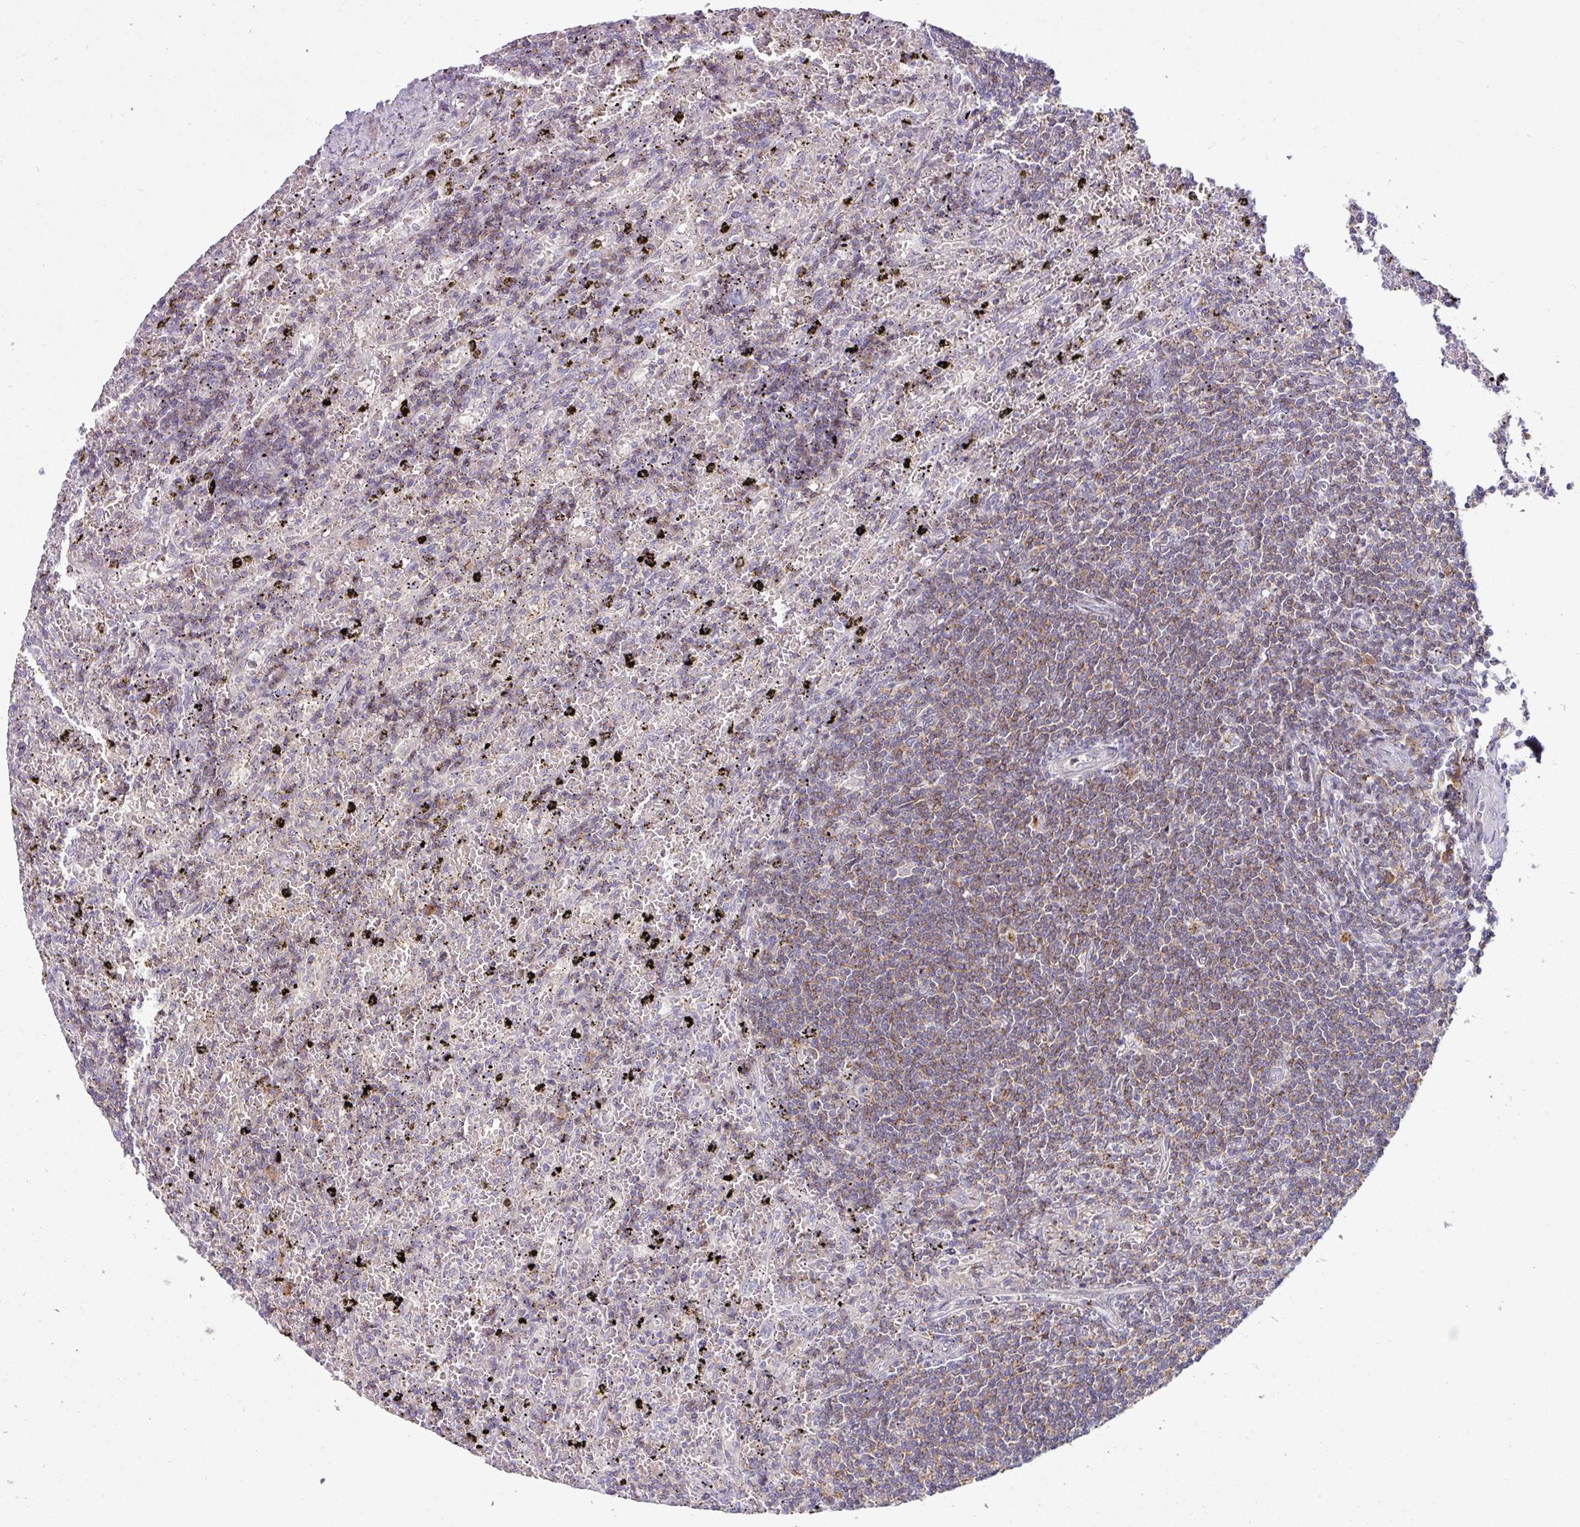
{"staining": {"intensity": "moderate", "quantity": ">75%", "location": "cytoplasmic/membranous"}, "tissue": "lymphoma", "cell_type": "Tumor cells", "image_type": "cancer", "snomed": [{"axis": "morphology", "description": "Malignant lymphoma, non-Hodgkin's type, Low grade"}, {"axis": "topography", "description": "Spleen"}], "caption": "Human malignant lymphoma, non-Hodgkin's type (low-grade) stained with a brown dye reveals moderate cytoplasmic/membranous positive expression in about >75% of tumor cells.", "gene": "SLAMF6", "patient": {"sex": "male", "age": 76}}